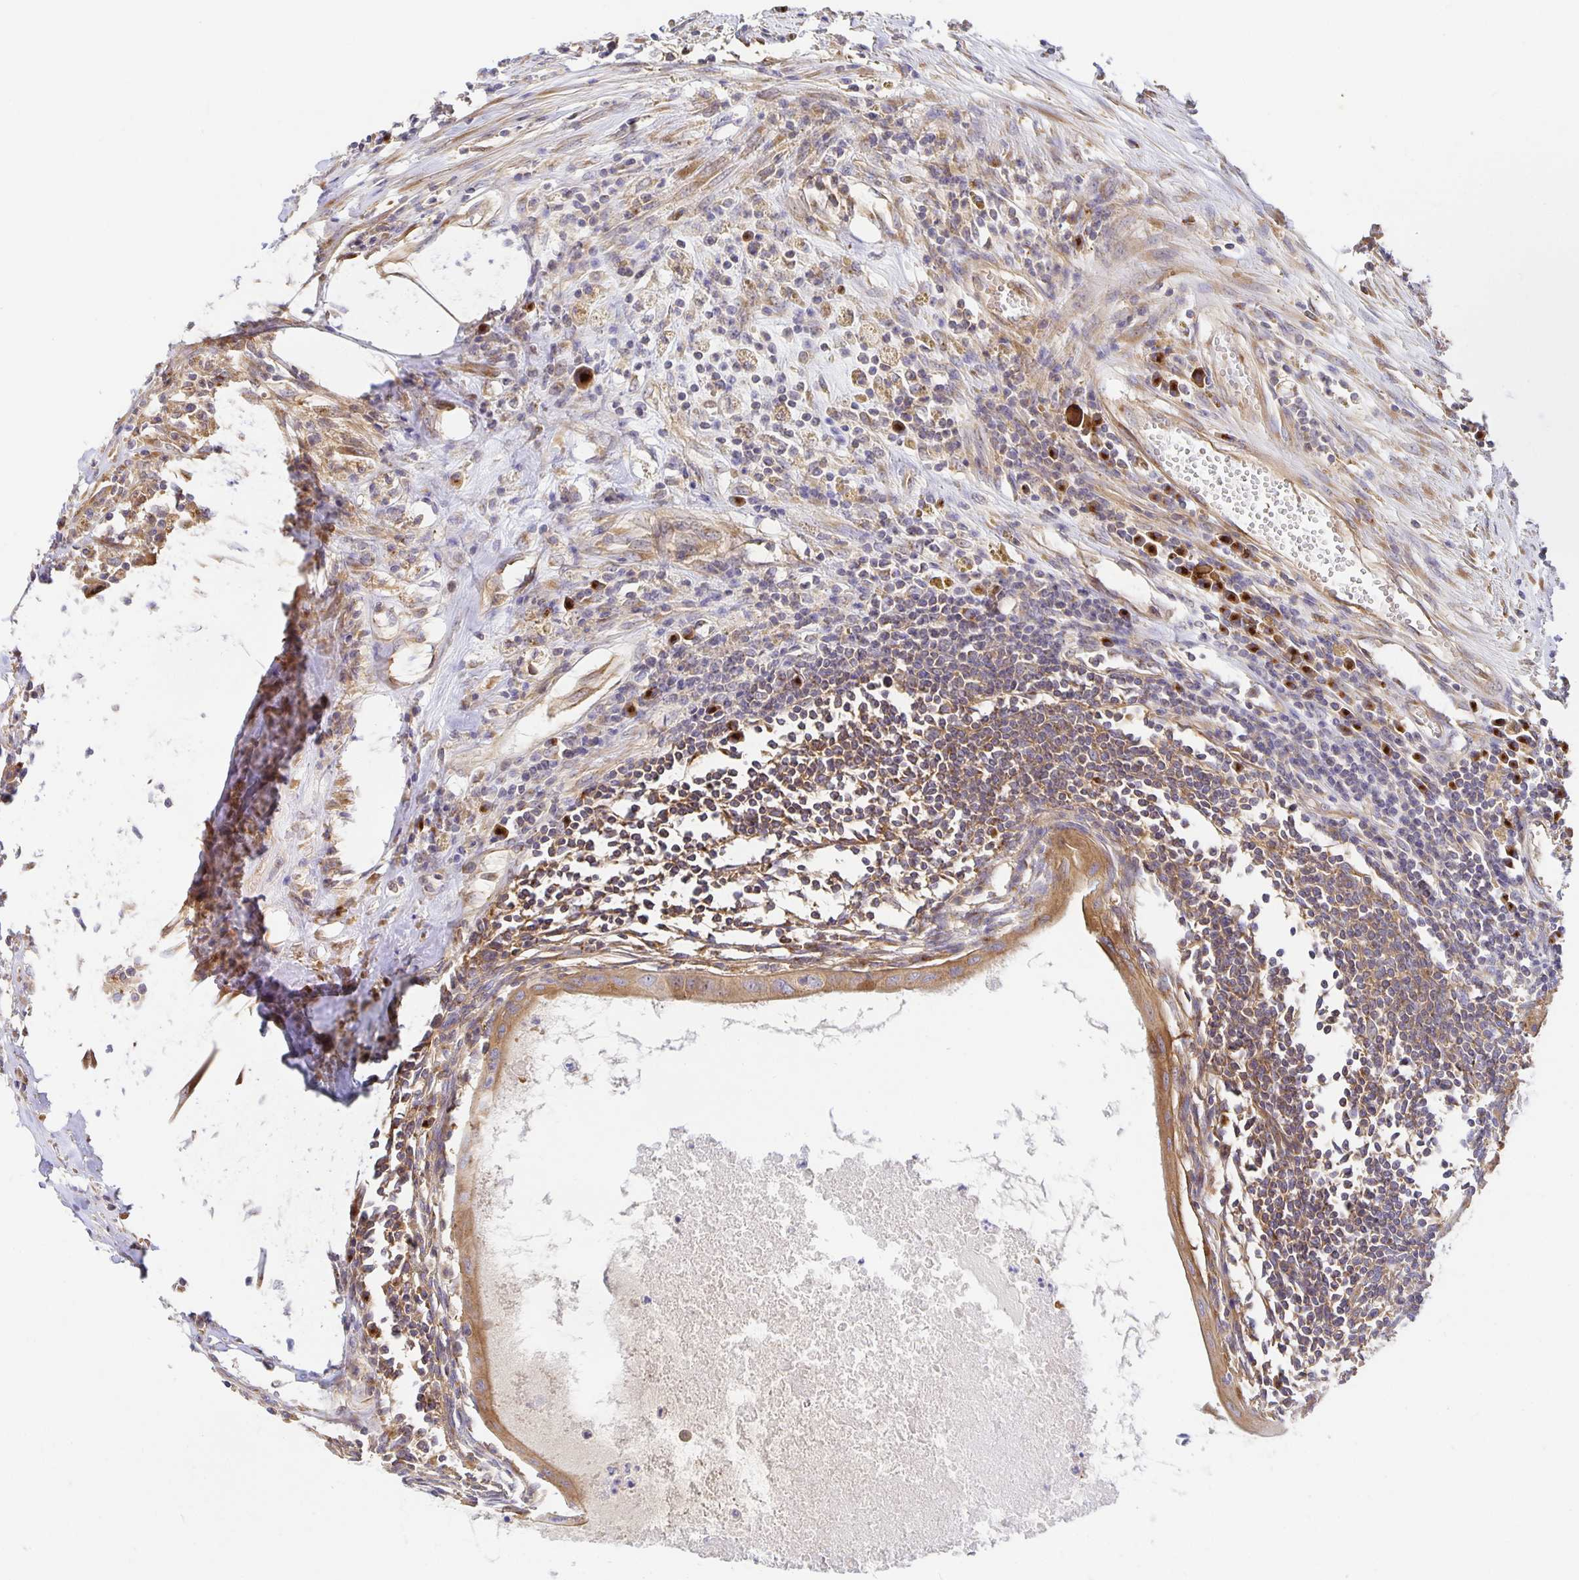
{"staining": {"intensity": "moderate", "quantity": ">75%", "location": "cytoplasmic/membranous"}, "tissue": "testis cancer", "cell_type": "Tumor cells", "image_type": "cancer", "snomed": [{"axis": "morphology", "description": "Carcinoma, Embryonal, NOS"}, {"axis": "topography", "description": "Testis"}], "caption": "This histopathology image displays immunohistochemistry staining of human testis cancer, with medium moderate cytoplasmic/membranous staining in about >75% of tumor cells.", "gene": "USO1", "patient": {"sex": "male", "age": 37}}